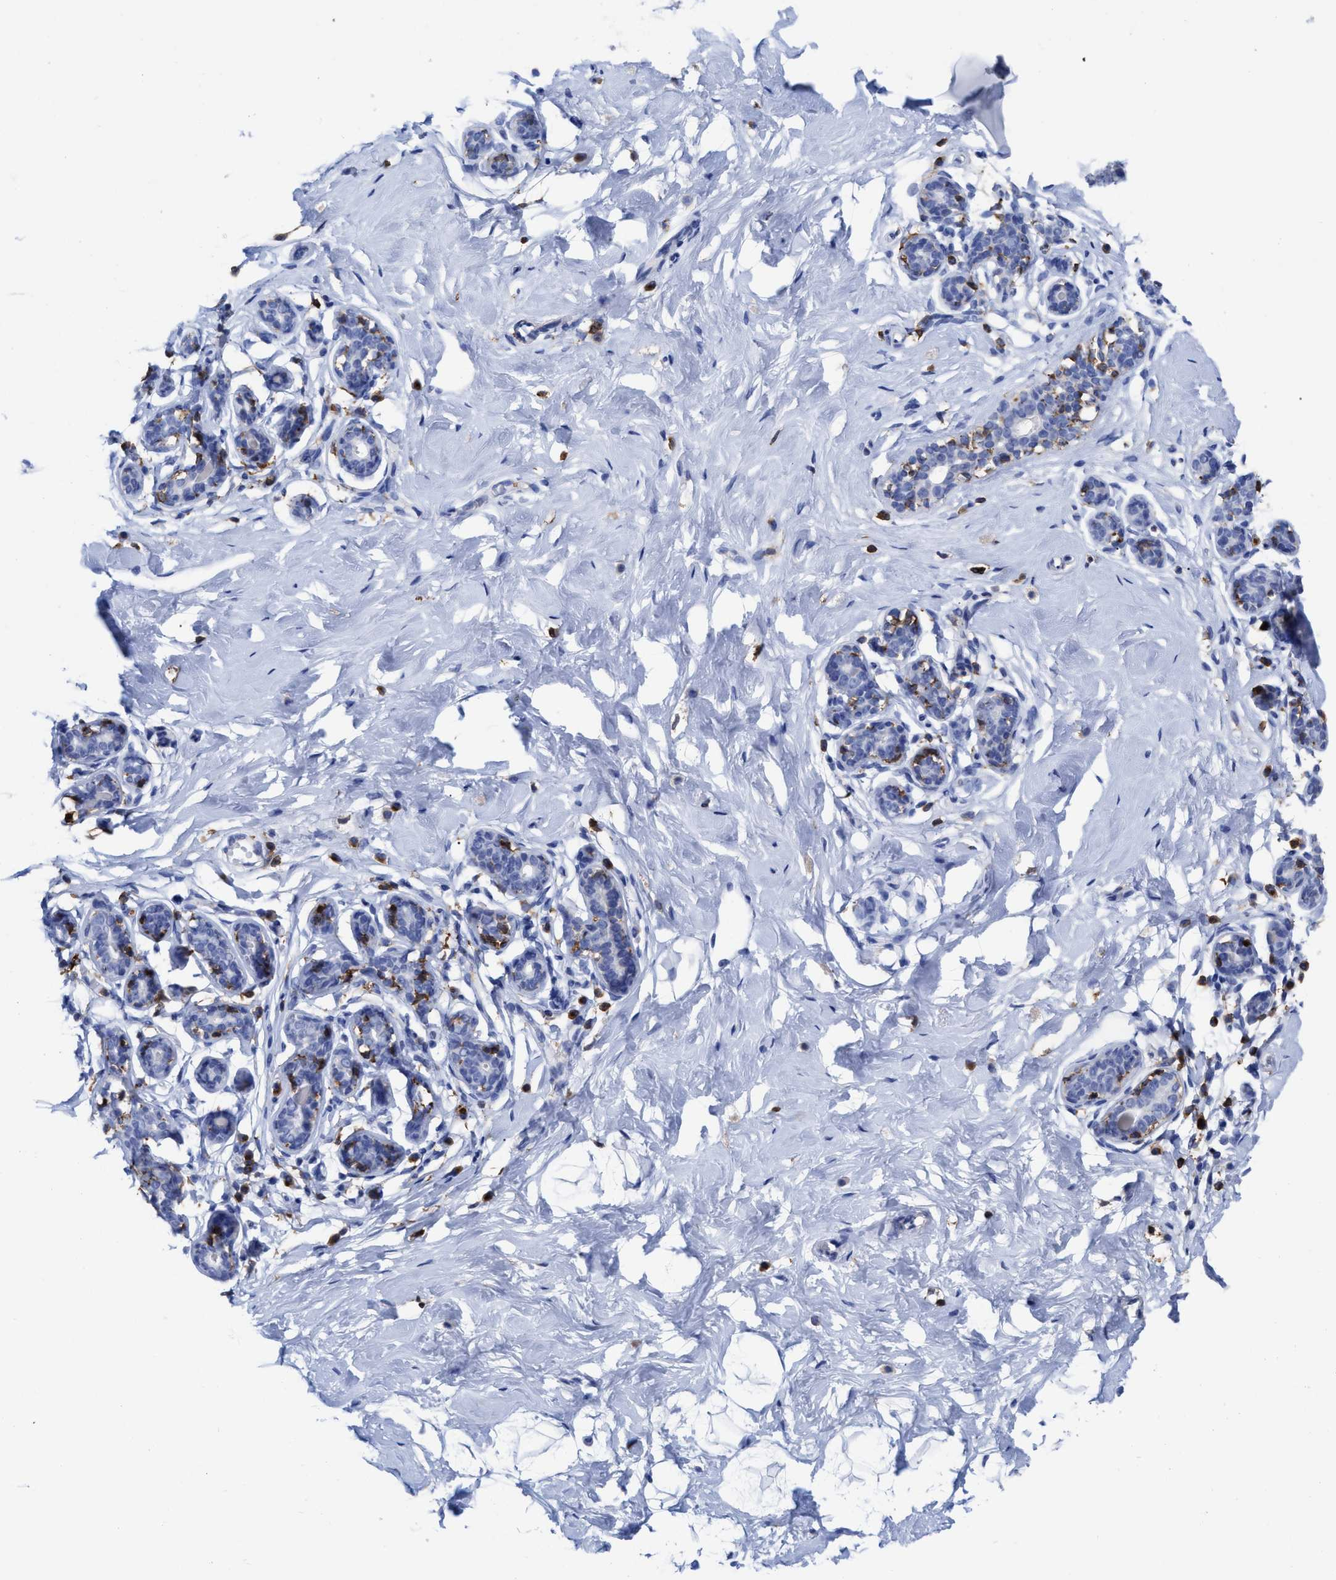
{"staining": {"intensity": "negative", "quantity": "none", "location": "none"}, "tissue": "breast", "cell_type": "Adipocytes", "image_type": "normal", "snomed": [{"axis": "morphology", "description": "Normal tissue, NOS"}, {"axis": "topography", "description": "Breast"}], "caption": "Immunohistochemical staining of benign breast exhibits no significant staining in adipocytes.", "gene": "HCLS1", "patient": {"sex": "female", "age": 23}}